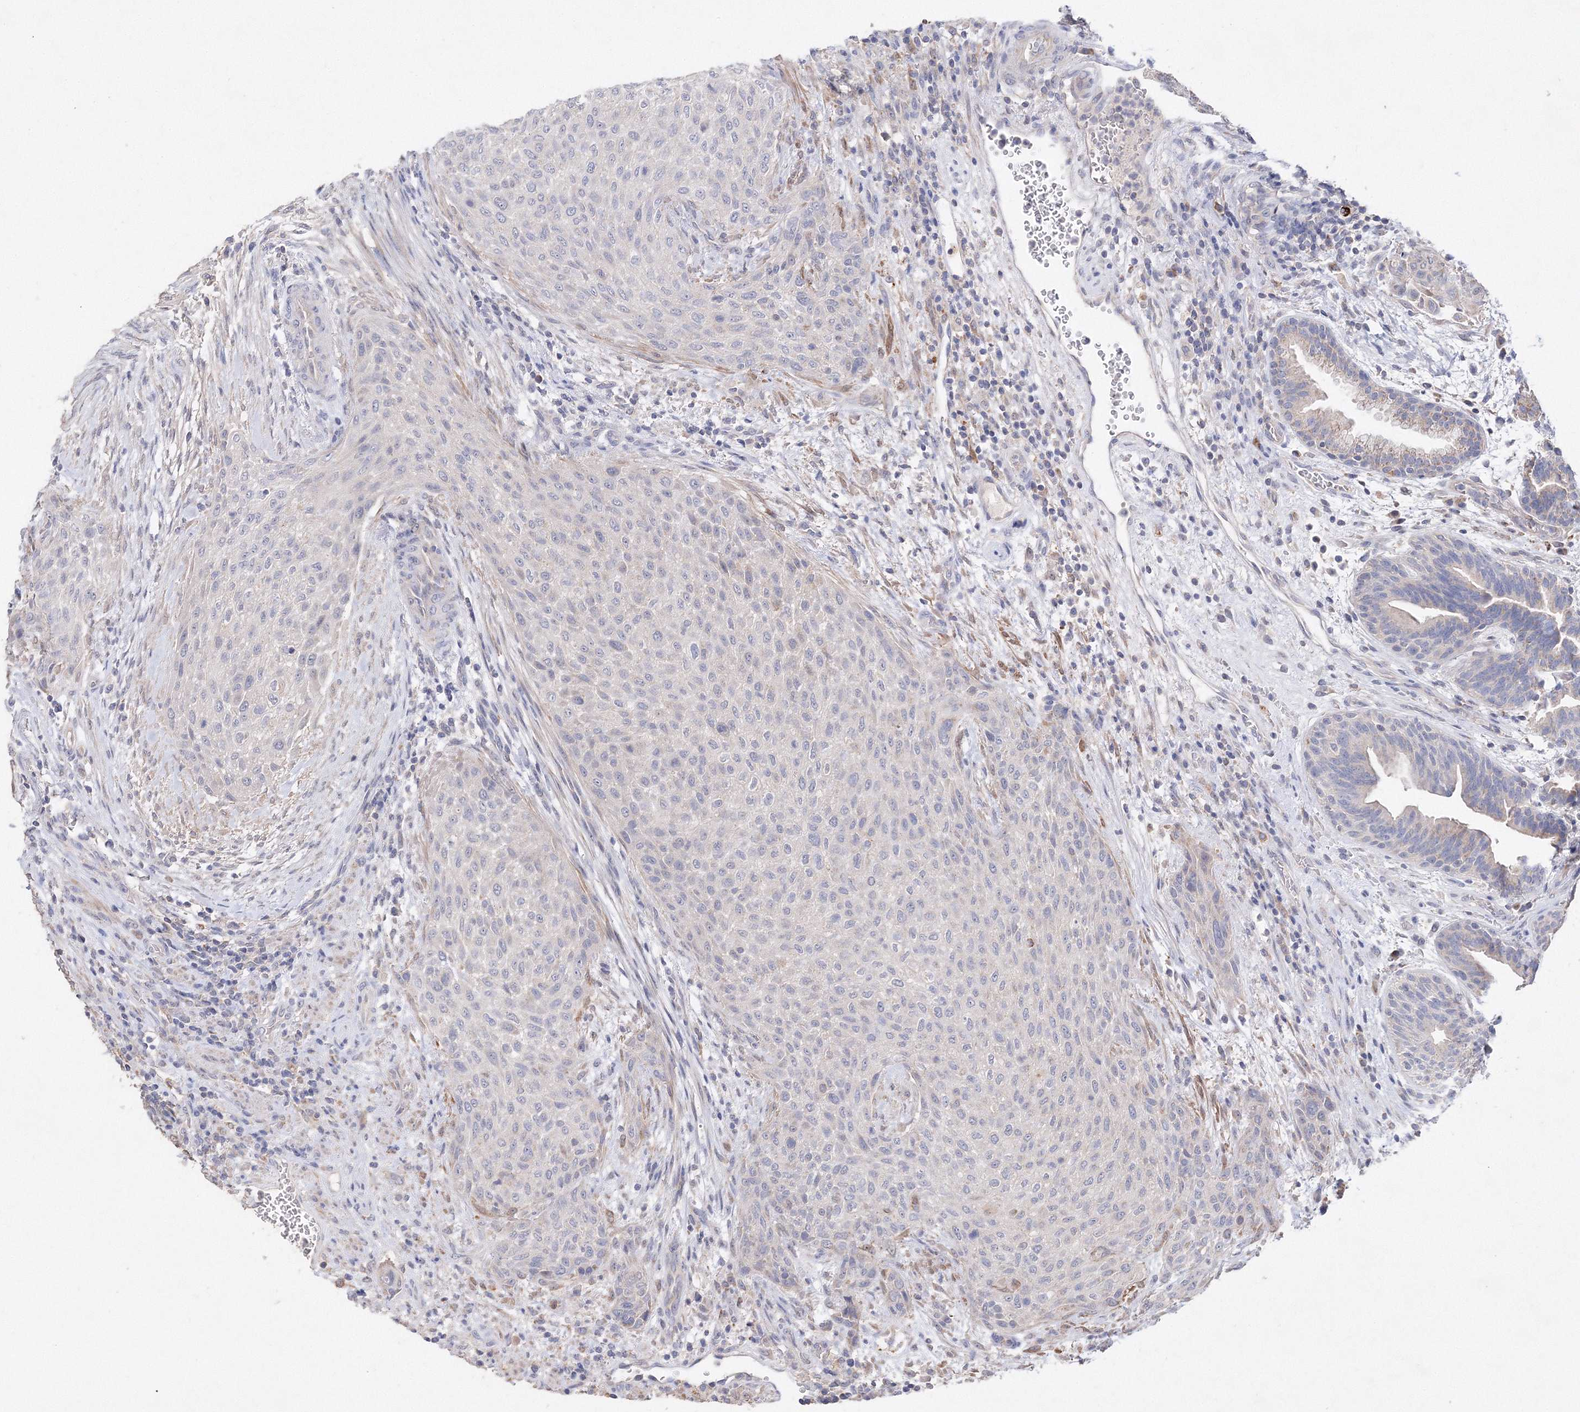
{"staining": {"intensity": "negative", "quantity": "none", "location": "none"}, "tissue": "urothelial cancer", "cell_type": "Tumor cells", "image_type": "cancer", "snomed": [{"axis": "morphology", "description": "Urothelial carcinoma, High grade"}, {"axis": "topography", "description": "Urinary bladder"}], "caption": "Tumor cells are negative for protein expression in human urothelial carcinoma (high-grade). The staining is performed using DAB (3,3'-diaminobenzidine) brown chromogen with nuclei counter-stained in using hematoxylin.", "gene": "GLS", "patient": {"sex": "male", "age": 35}}